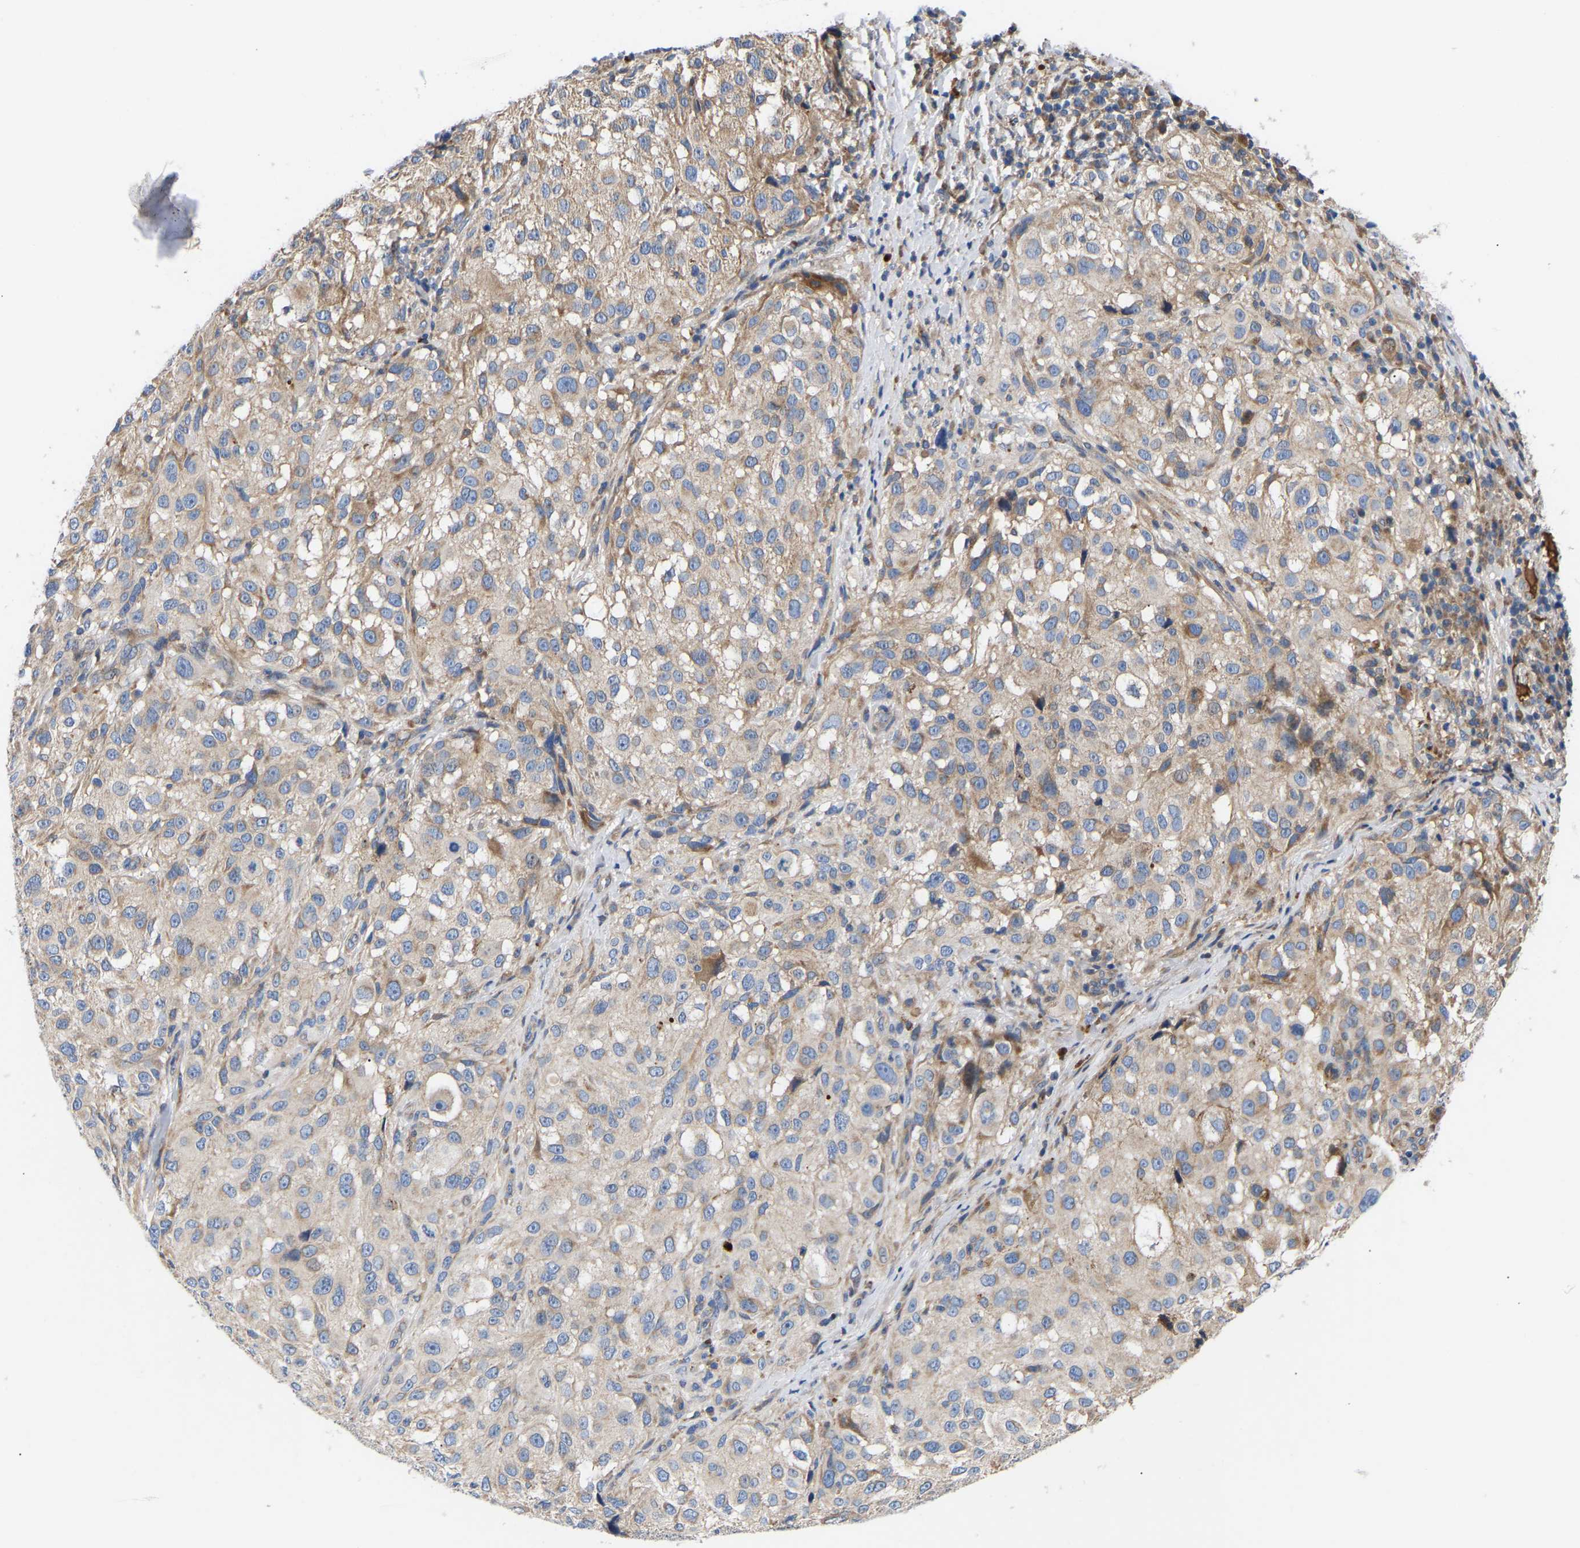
{"staining": {"intensity": "weak", "quantity": ">75%", "location": "cytoplasmic/membranous"}, "tissue": "melanoma", "cell_type": "Tumor cells", "image_type": "cancer", "snomed": [{"axis": "morphology", "description": "Necrosis, NOS"}, {"axis": "morphology", "description": "Malignant melanoma, NOS"}, {"axis": "topography", "description": "Skin"}], "caption": "Protein analysis of melanoma tissue demonstrates weak cytoplasmic/membranous positivity in approximately >75% of tumor cells.", "gene": "AIMP2", "patient": {"sex": "female", "age": 87}}